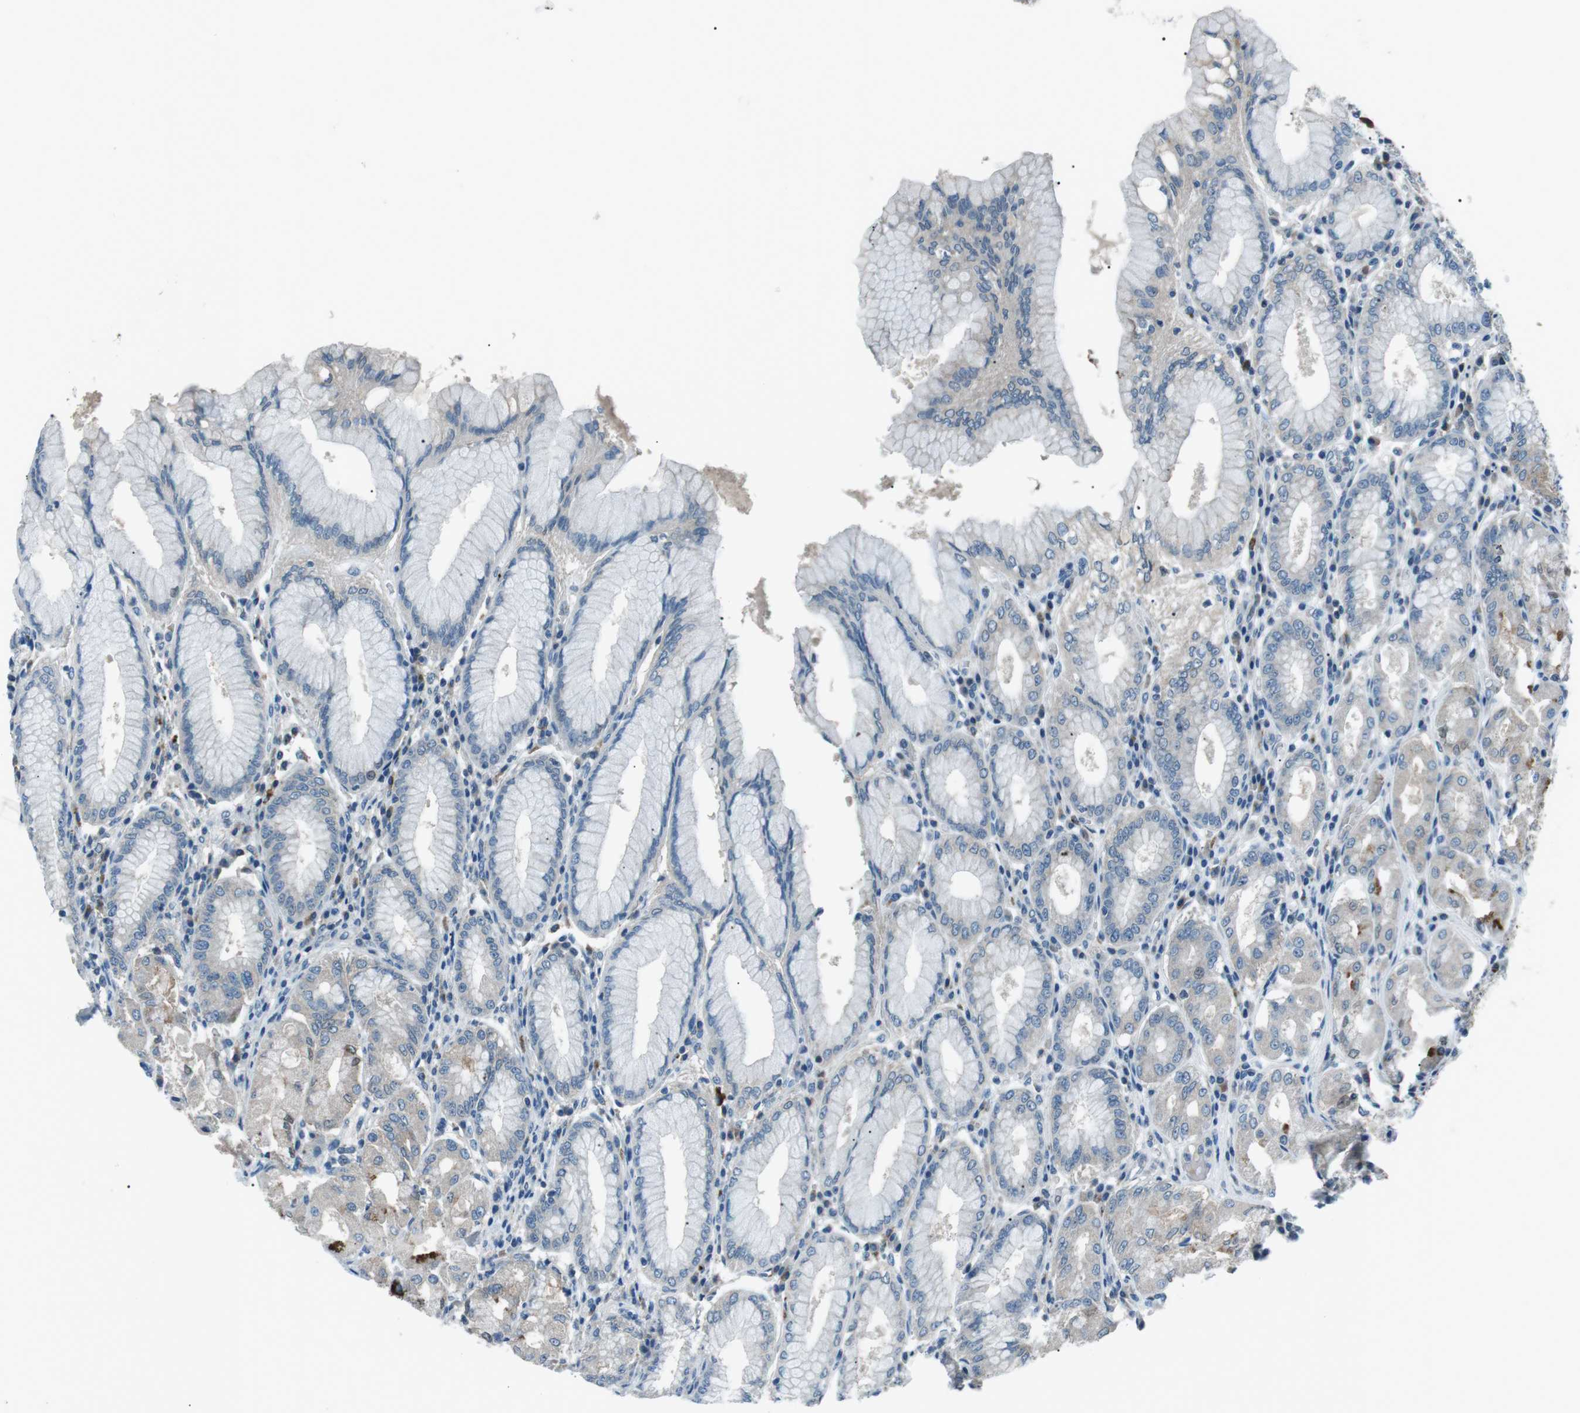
{"staining": {"intensity": "strong", "quantity": "<25%", "location": "cytoplasmic/membranous"}, "tissue": "stomach", "cell_type": "Glandular cells", "image_type": "normal", "snomed": [{"axis": "morphology", "description": "Normal tissue, NOS"}, {"axis": "topography", "description": "Stomach"}, {"axis": "topography", "description": "Stomach, lower"}], "caption": "Immunohistochemical staining of unremarkable stomach shows strong cytoplasmic/membranous protein positivity in approximately <25% of glandular cells.", "gene": "ST6GAL1", "patient": {"sex": "female", "age": 56}}